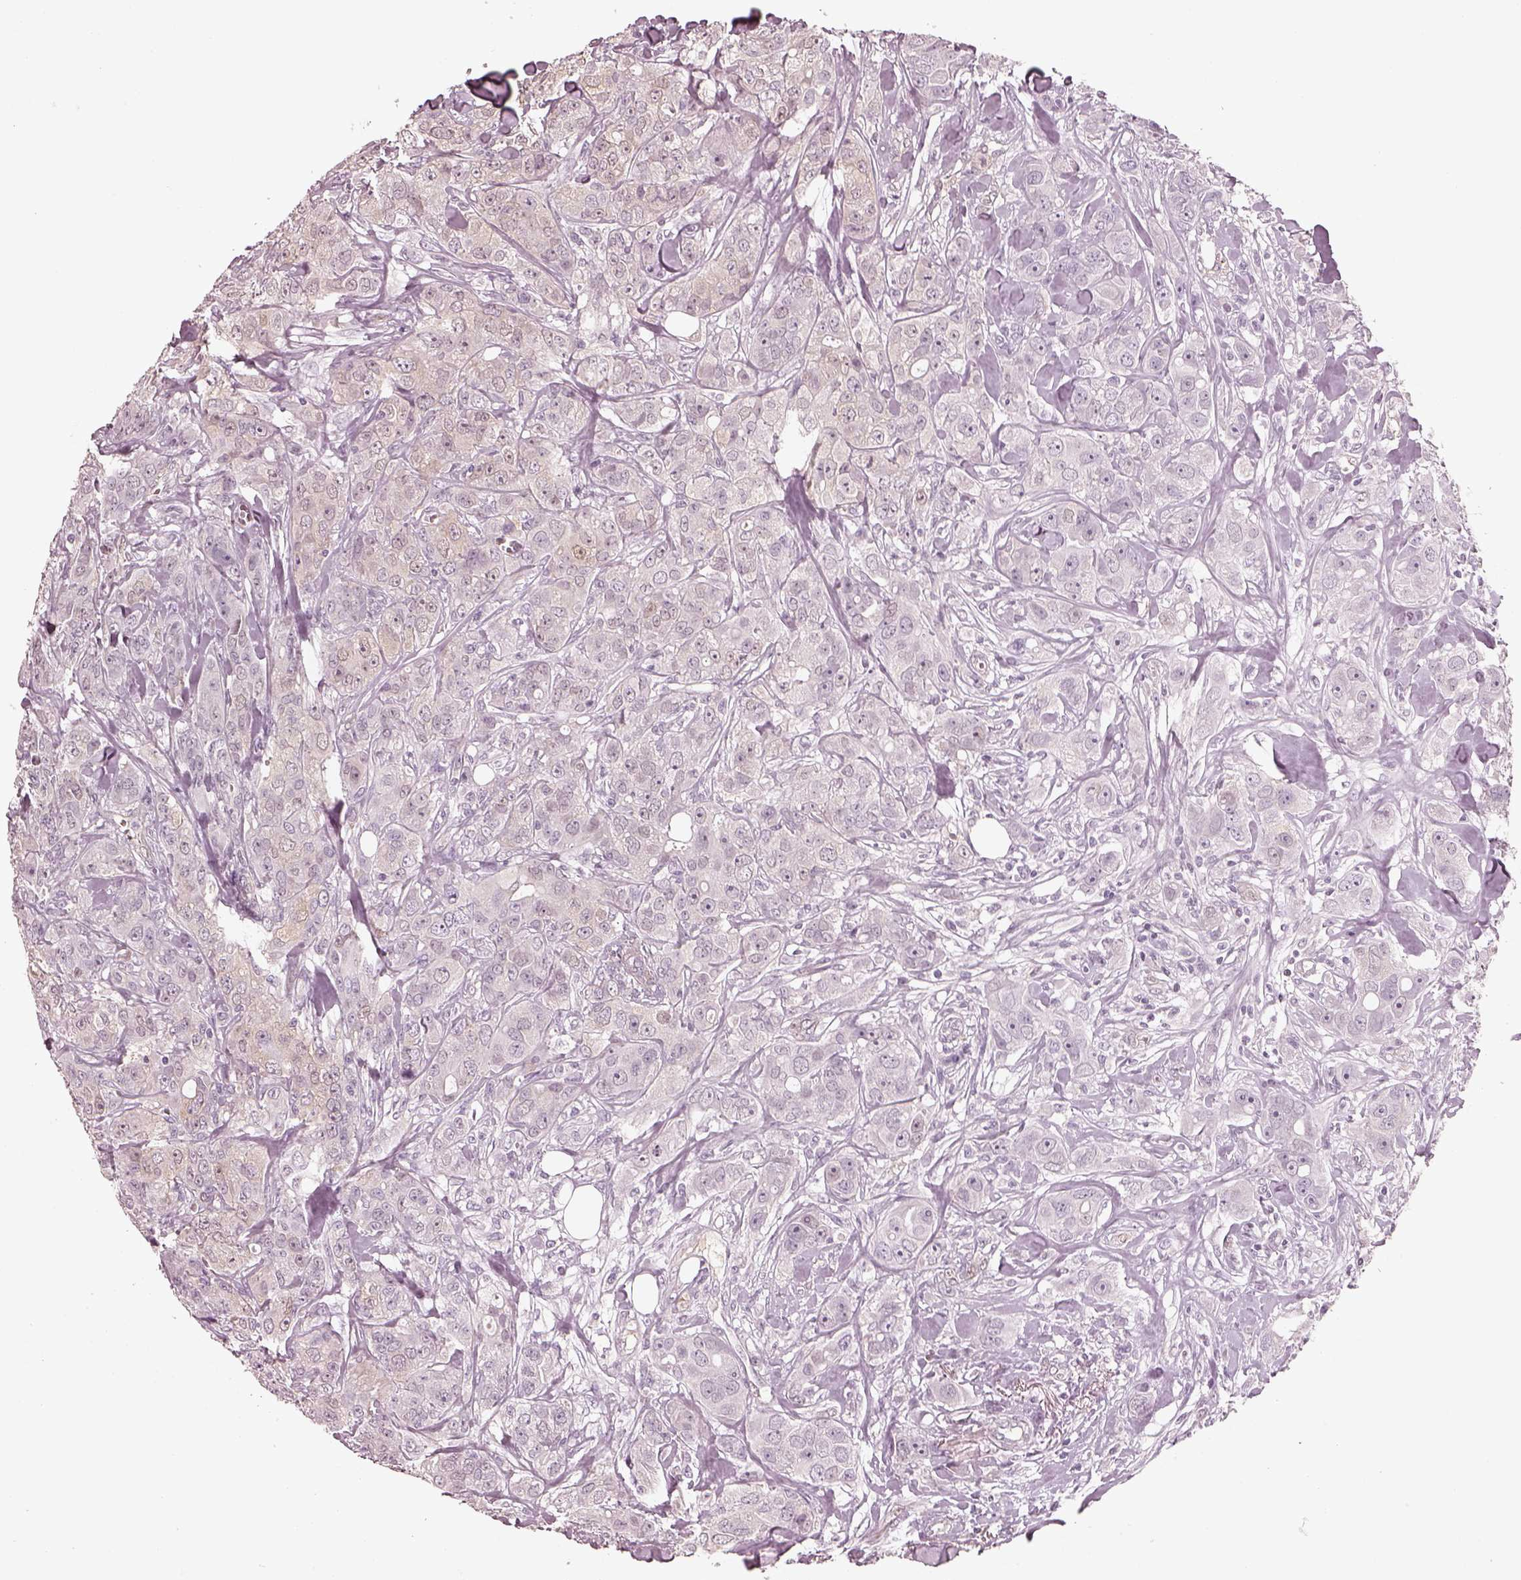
{"staining": {"intensity": "negative", "quantity": "none", "location": "none"}, "tissue": "breast cancer", "cell_type": "Tumor cells", "image_type": "cancer", "snomed": [{"axis": "morphology", "description": "Duct carcinoma"}, {"axis": "topography", "description": "Breast"}], "caption": "High magnification brightfield microscopy of breast invasive ductal carcinoma stained with DAB (3,3'-diaminobenzidine) (brown) and counterstained with hematoxylin (blue): tumor cells show no significant expression. (DAB immunohistochemistry (IHC) visualized using brightfield microscopy, high magnification).", "gene": "EGR4", "patient": {"sex": "female", "age": 43}}